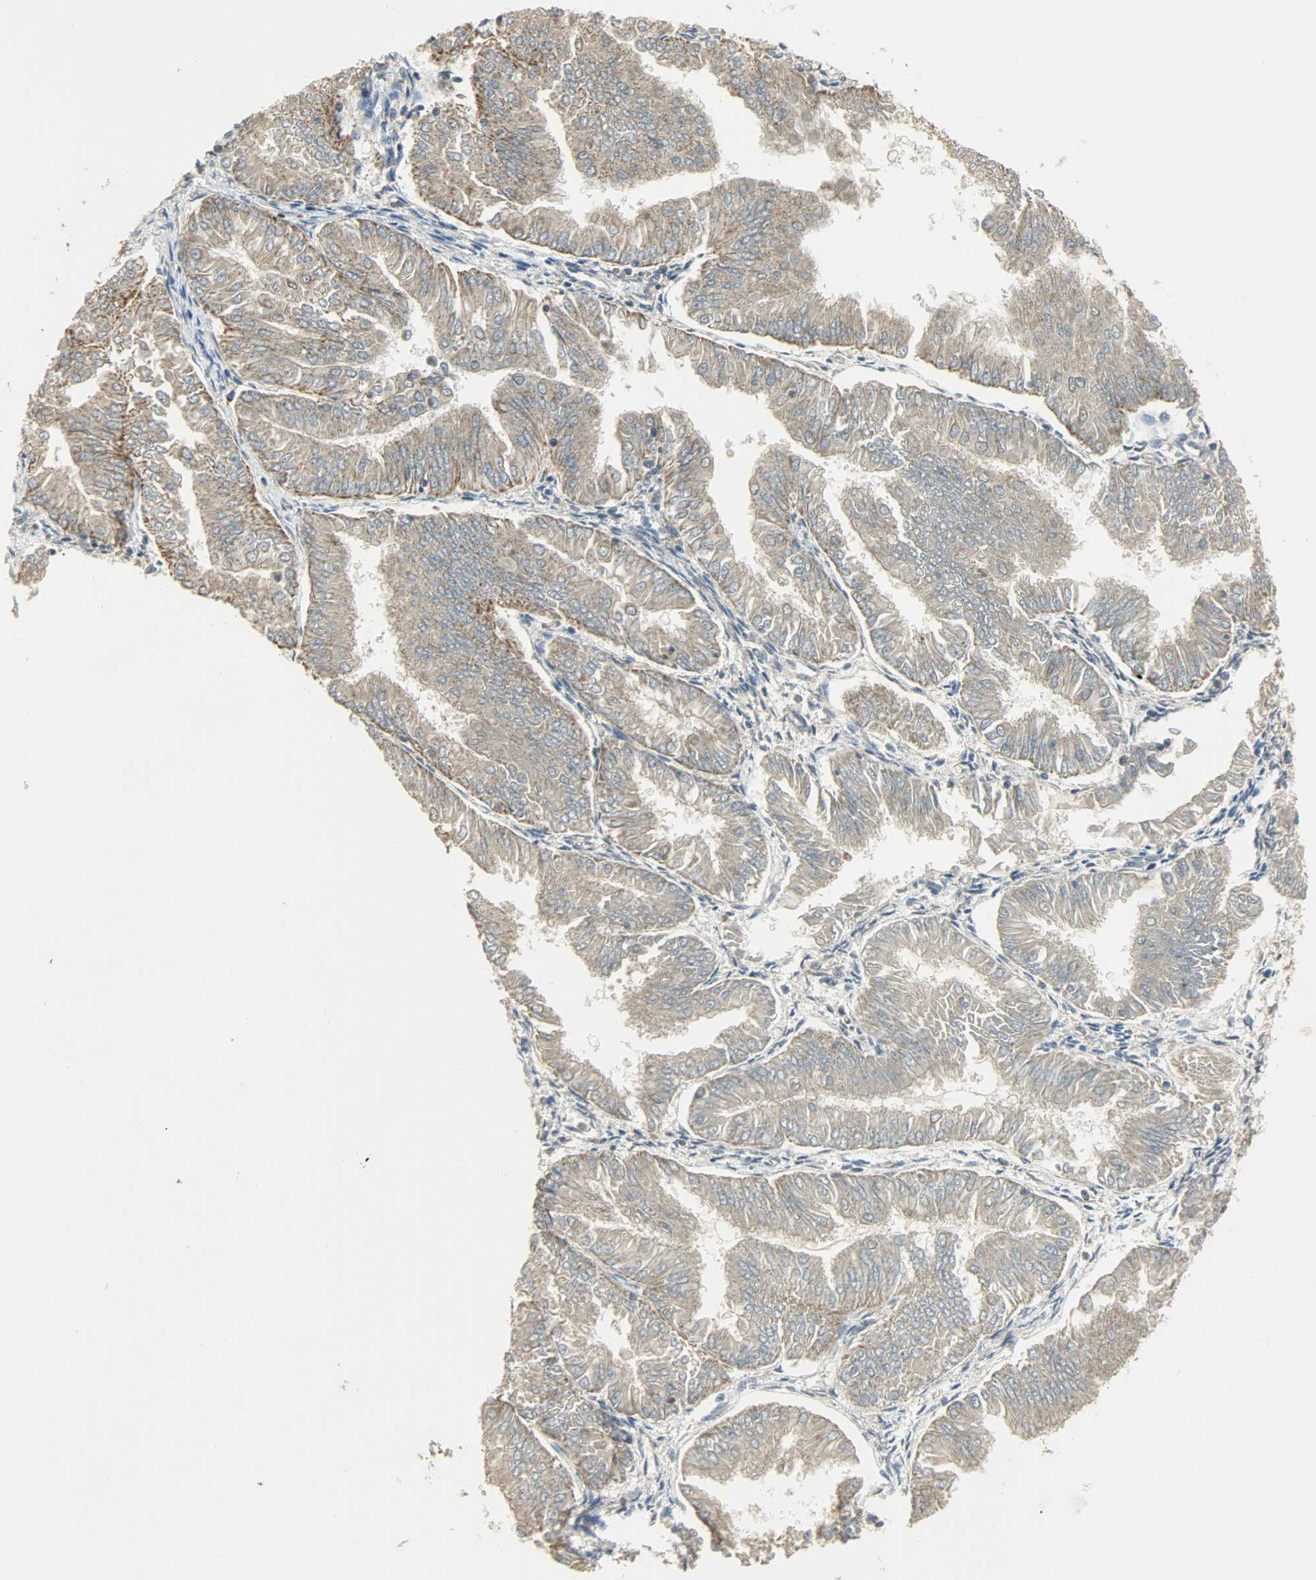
{"staining": {"intensity": "moderate", "quantity": ">75%", "location": "cytoplasmic/membranous"}, "tissue": "endometrial cancer", "cell_type": "Tumor cells", "image_type": "cancer", "snomed": [{"axis": "morphology", "description": "Adenocarcinoma, NOS"}, {"axis": "topography", "description": "Endometrium"}], "caption": "Immunohistochemical staining of endometrial cancer demonstrates medium levels of moderate cytoplasmic/membranous protein staining in approximately >75% of tumor cells.", "gene": "NNT", "patient": {"sex": "female", "age": 53}}